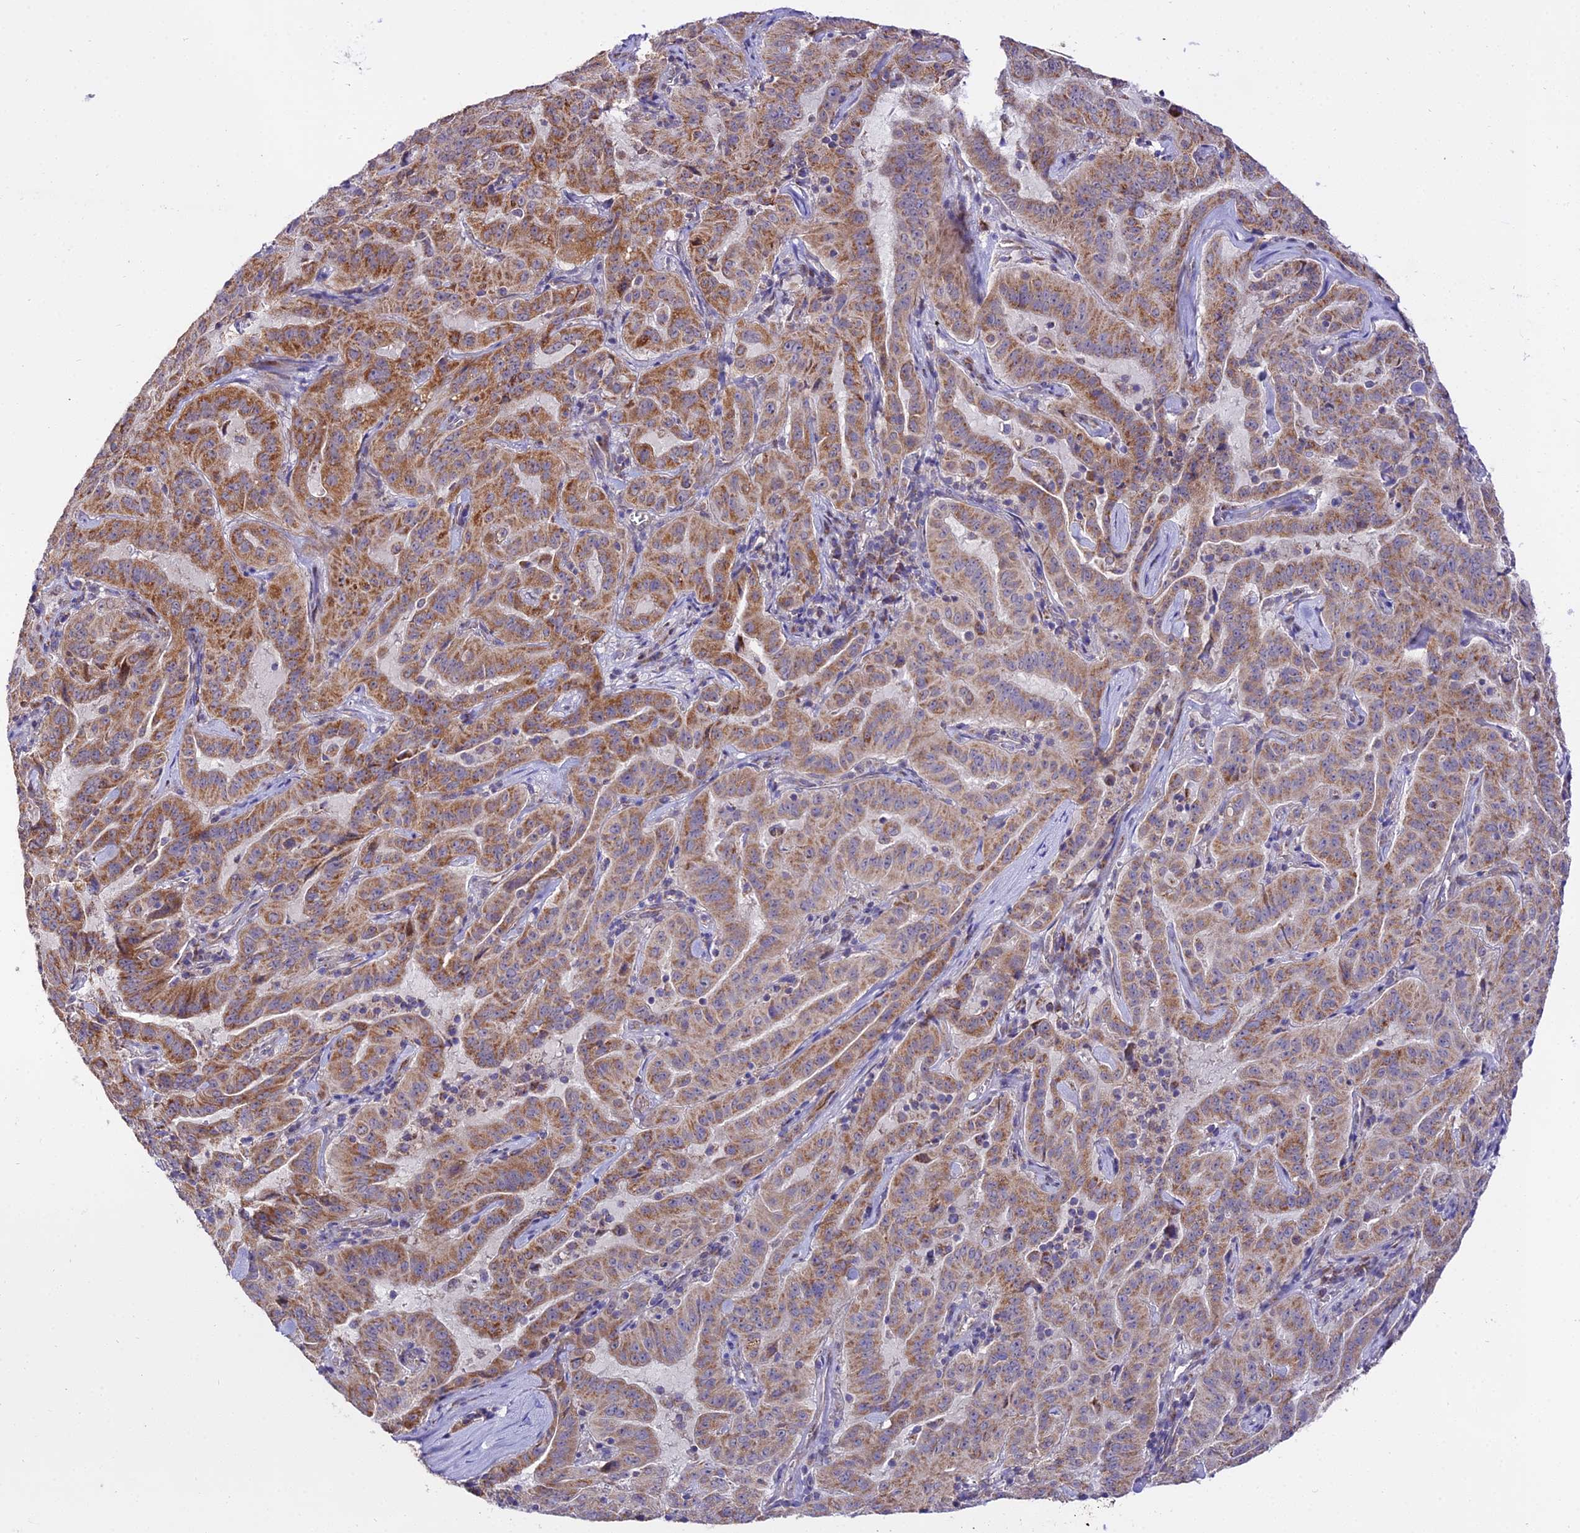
{"staining": {"intensity": "moderate", "quantity": ">75%", "location": "cytoplasmic/membranous"}, "tissue": "pancreatic cancer", "cell_type": "Tumor cells", "image_type": "cancer", "snomed": [{"axis": "morphology", "description": "Adenocarcinoma, NOS"}, {"axis": "topography", "description": "Pancreas"}], "caption": "There is medium levels of moderate cytoplasmic/membranous expression in tumor cells of pancreatic cancer (adenocarcinoma), as demonstrated by immunohistochemical staining (brown color).", "gene": "ATP5PB", "patient": {"sex": "male", "age": 63}}